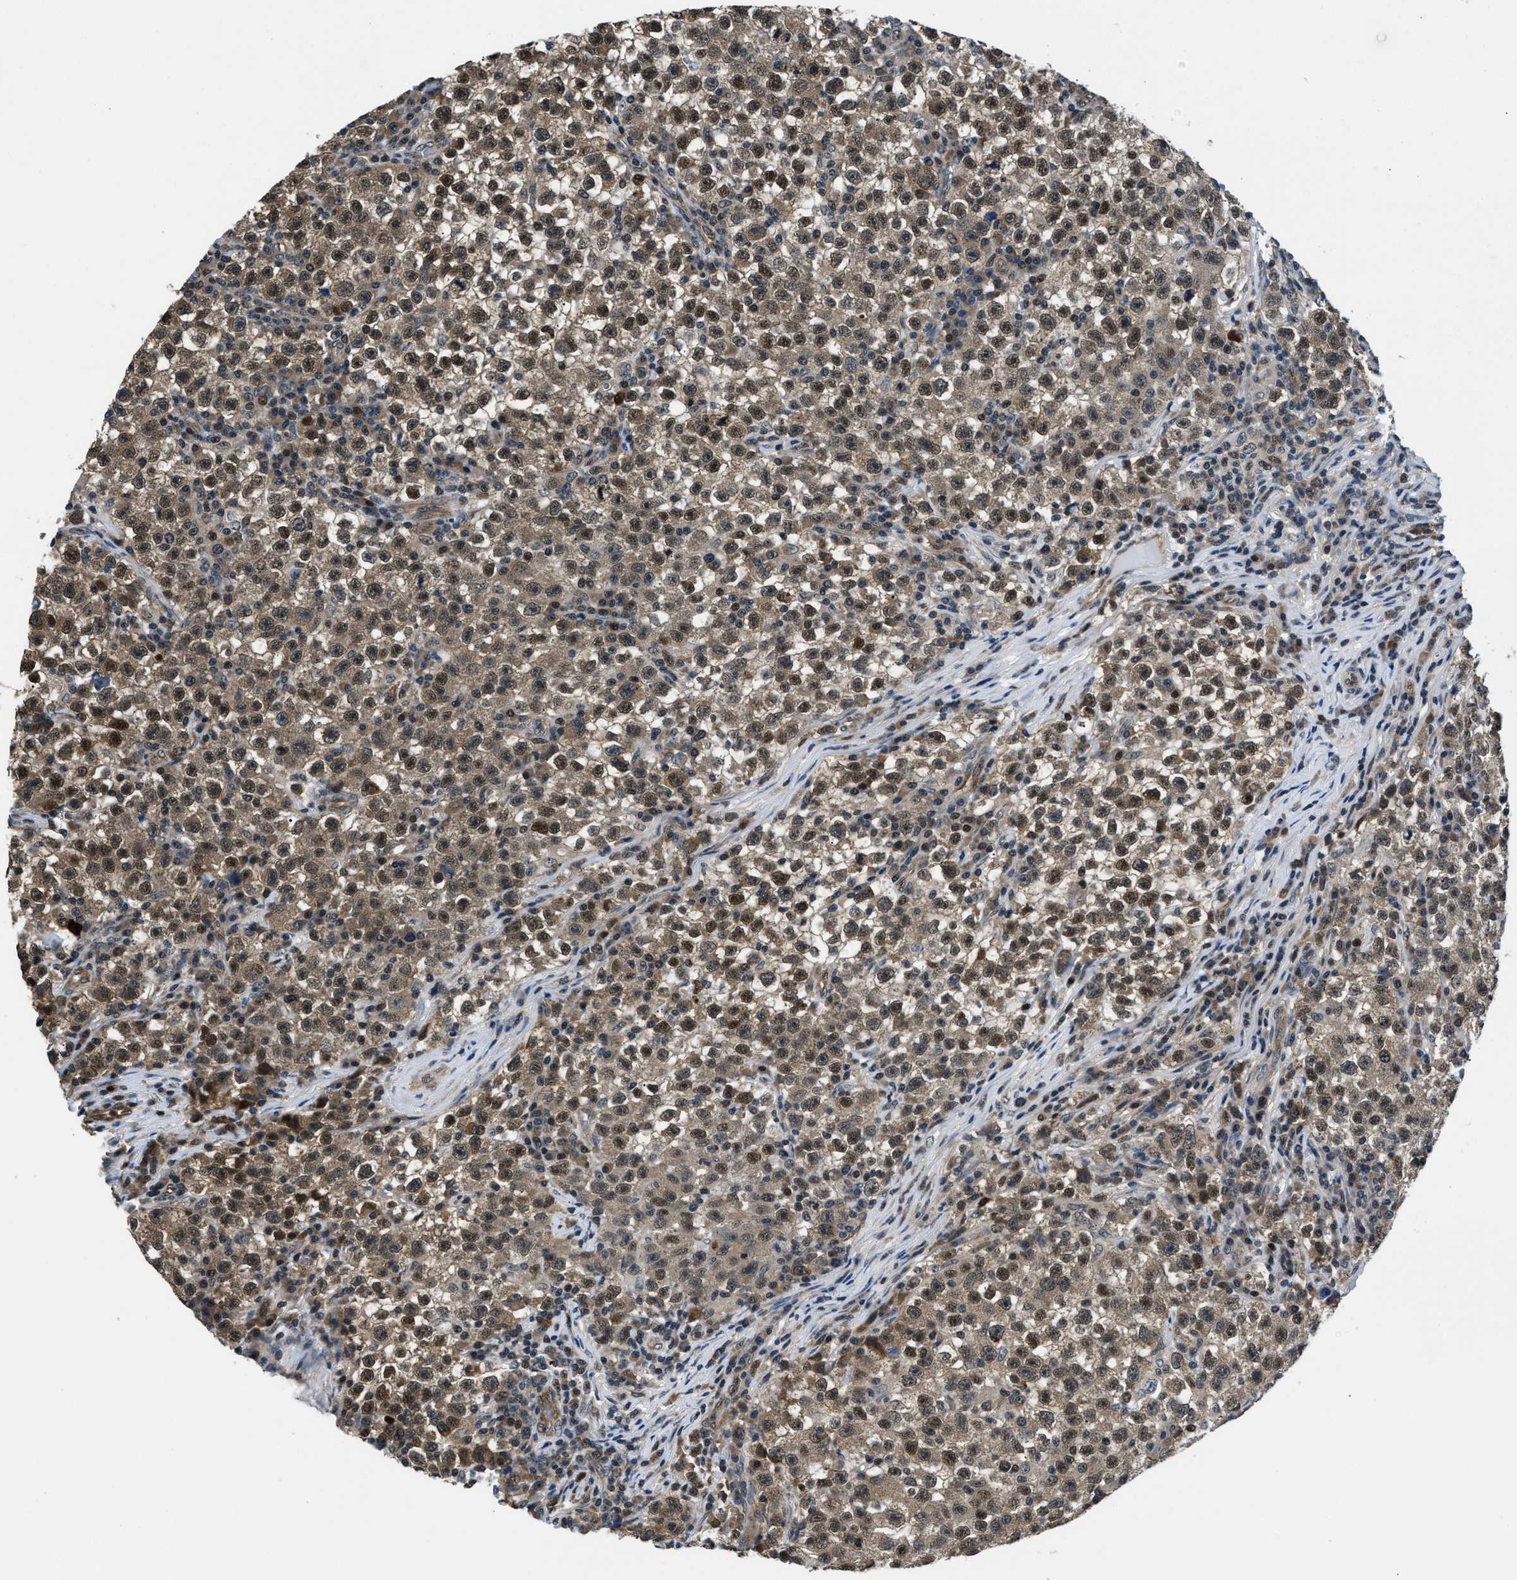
{"staining": {"intensity": "moderate", "quantity": ">75%", "location": "nuclear"}, "tissue": "testis cancer", "cell_type": "Tumor cells", "image_type": "cancer", "snomed": [{"axis": "morphology", "description": "Seminoma, NOS"}, {"axis": "topography", "description": "Testis"}], "caption": "High-power microscopy captured an immunohistochemistry histopathology image of testis seminoma, revealing moderate nuclear expression in about >75% of tumor cells.", "gene": "RBM33", "patient": {"sex": "male", "age": 22}}